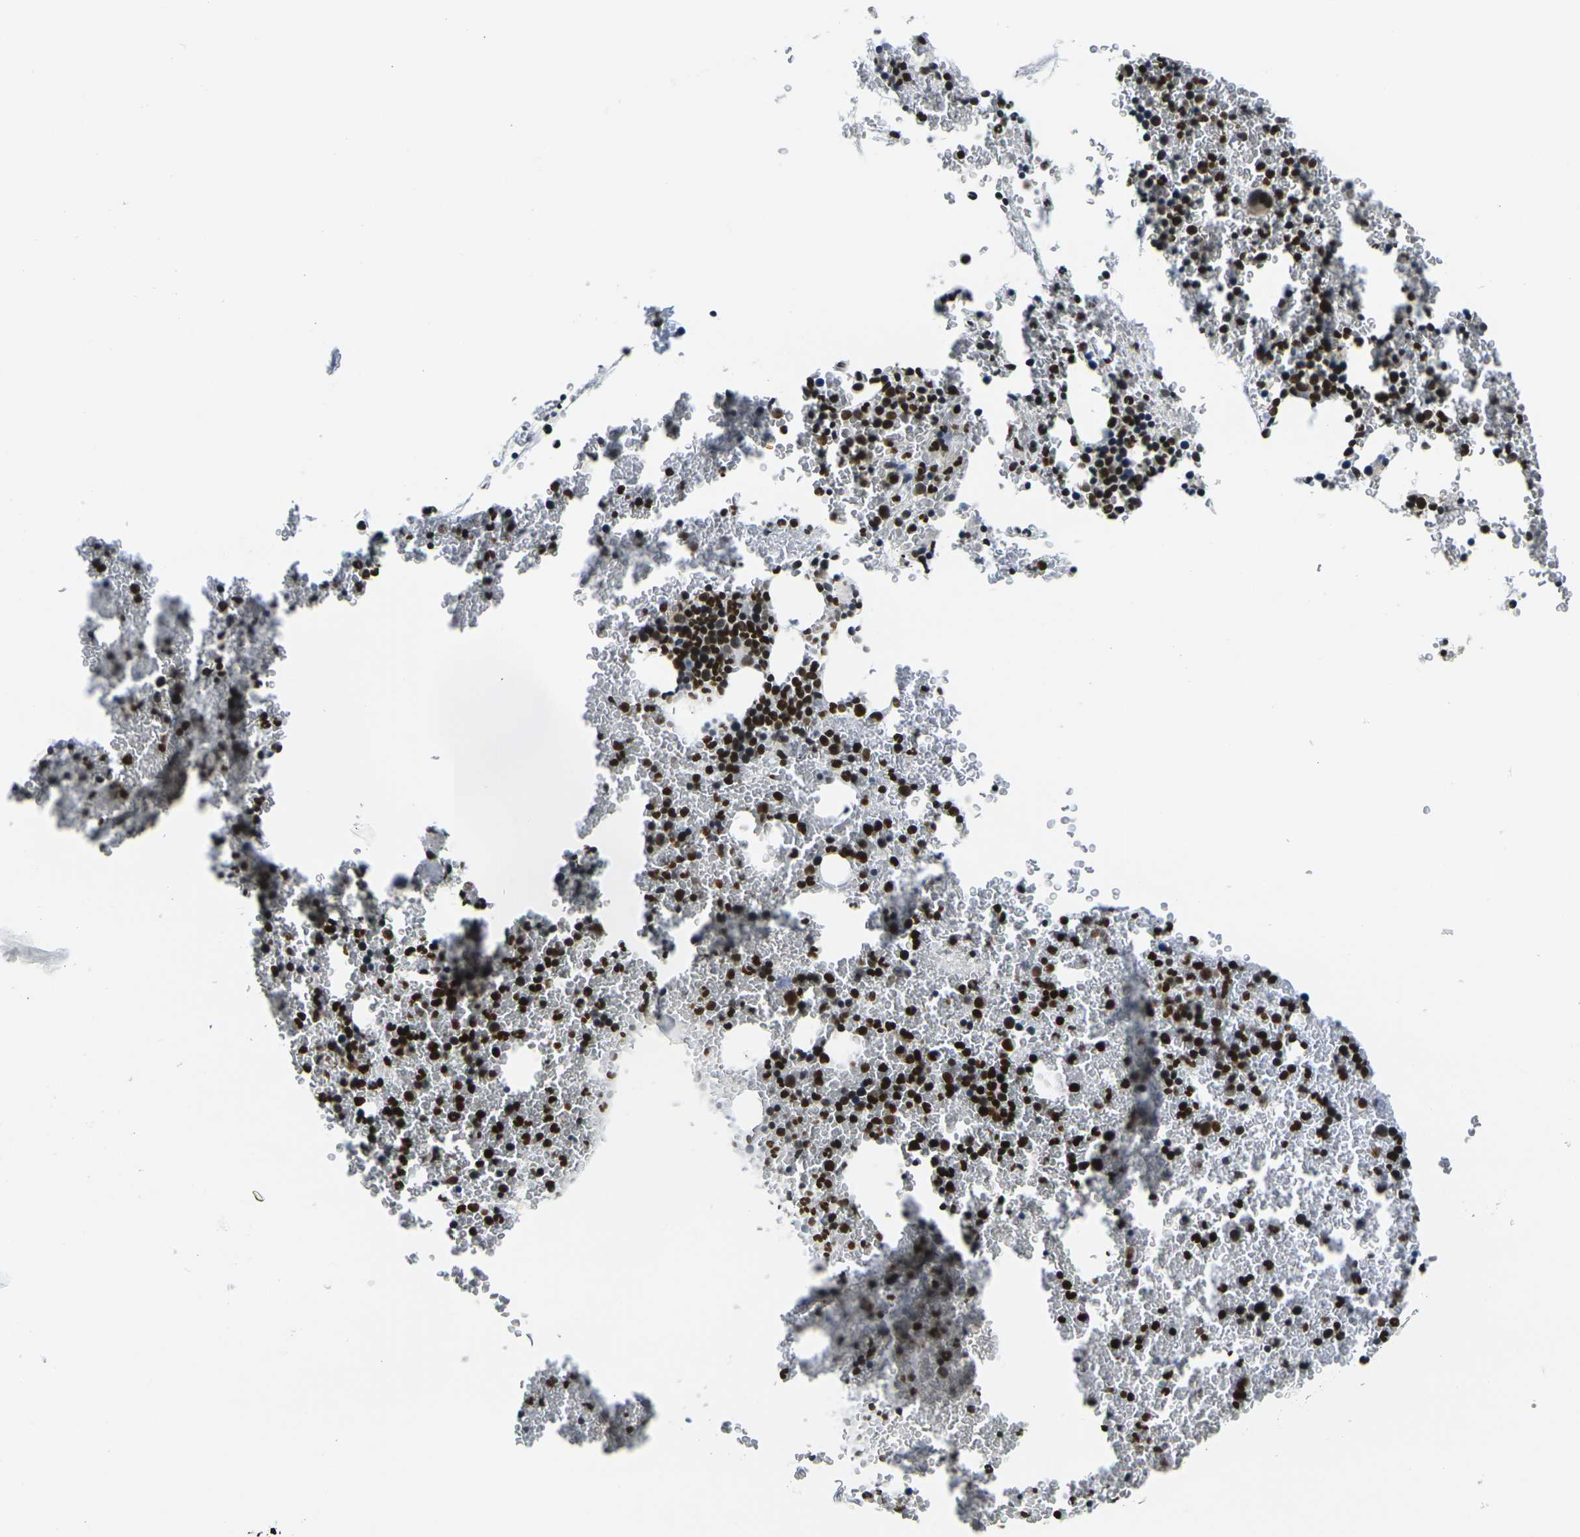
{"staining": {"intensity": "strong", "quantity": ">75%", "location": "nuclear"}, "tissue": "bone marrow", "cell_type": "Hematopoietic cells", "image_type": "normal", "snomed": [{"axis": "morphology", "description": "Normal tissue, NOS"}, {"axis": "morphology", "description": "Inflammation, NOS"}, {"axis": "topography", "description": "Bone marrow"}], "caption": "IHC staining of unremarkable bone marrow, which demonstrates high levels of strong nuclear positivity in about >75% of hematopoietic cells indicating strong nuclear protein expression. The staining was performed using DAB (brown) for protein detection and nuclei were counterstained in hematoxylin (blue).", "gene": "H1", "patient": {"sex": "female", "age": 17}}